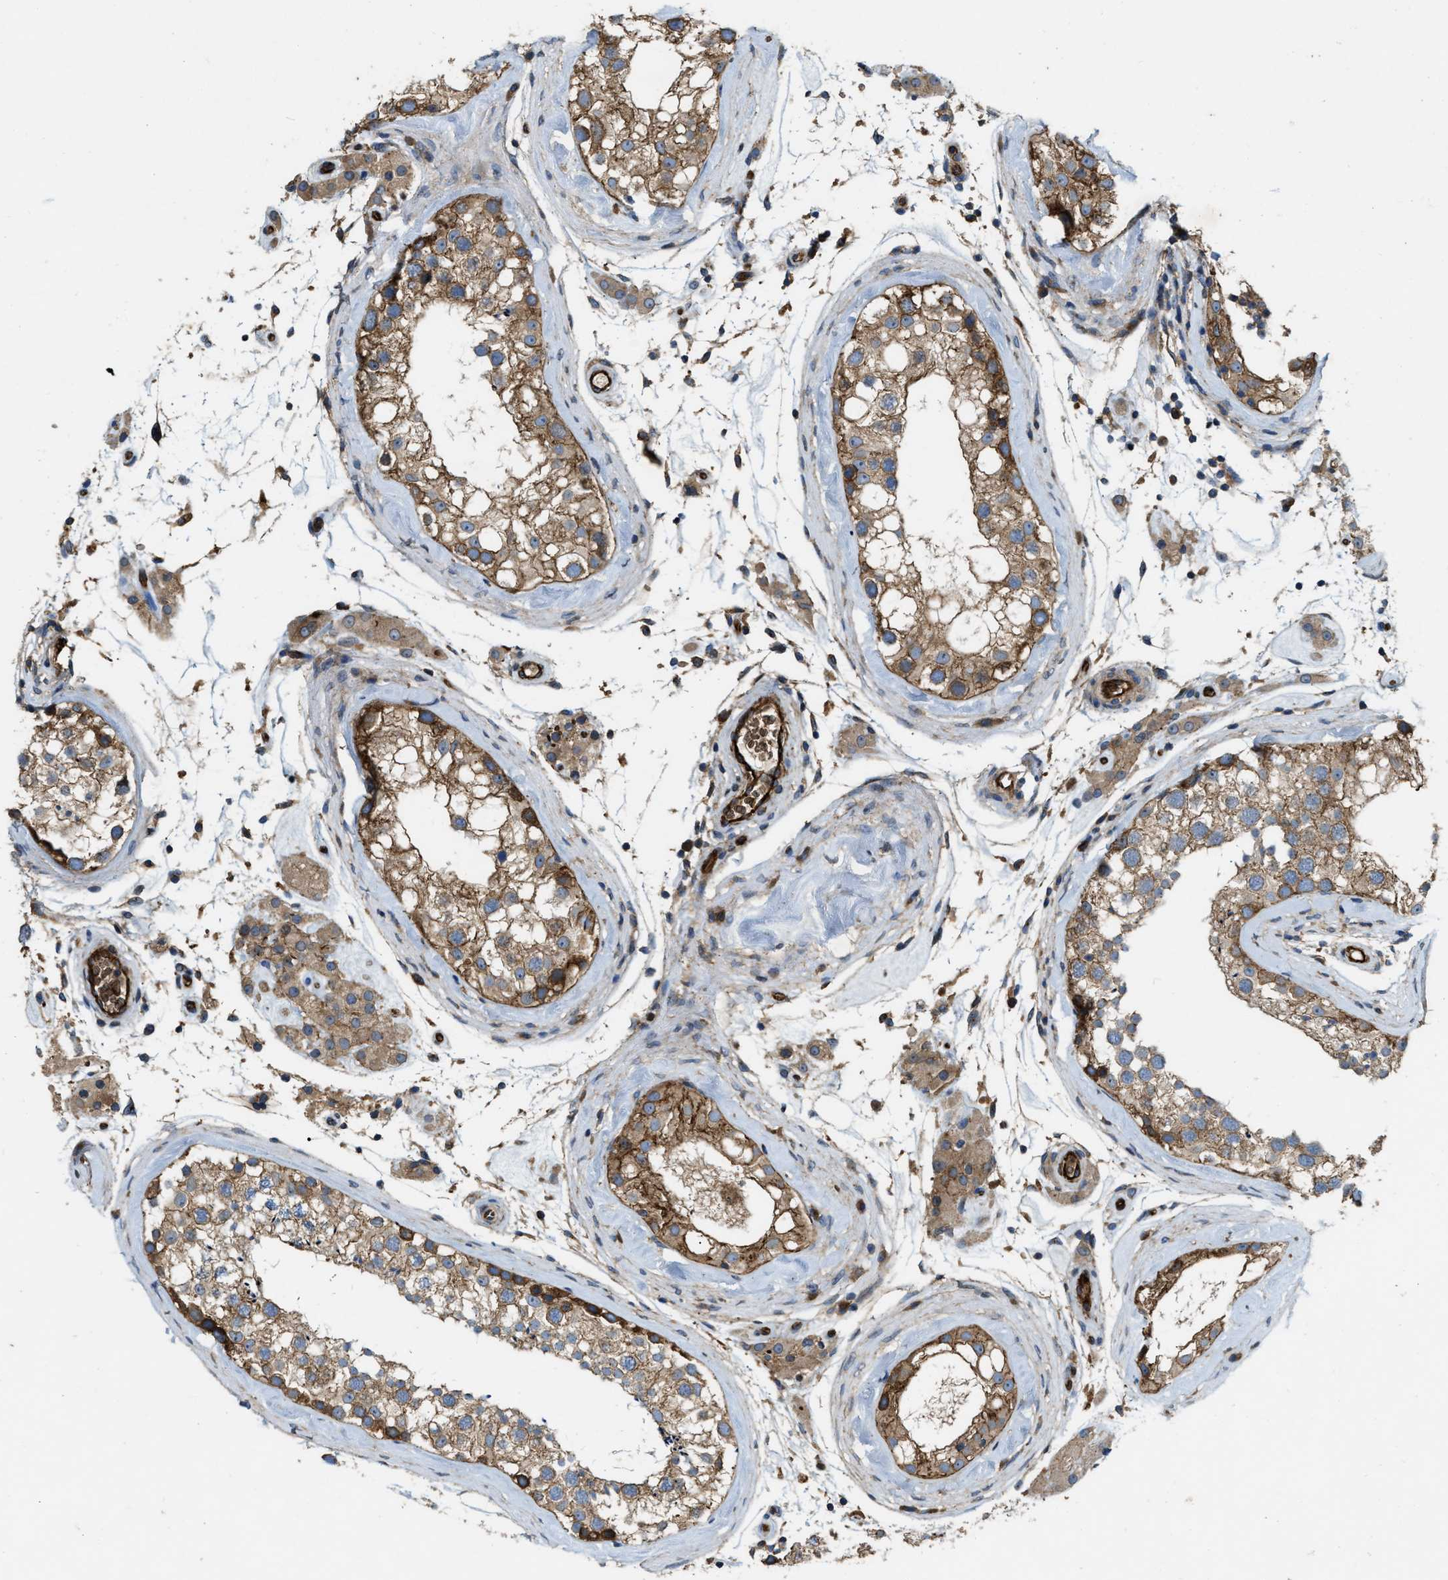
{"staining": {"intensity": "moderate", "quantity": ">75%", "location": "cytoplasmic/membranous"}, "tissue": "testis", "cell_type": "Cells in seminiferous ducts", "image_type": "normal", "snomed": [{"axis": "morphology", "description": "Normal tissue, NOS"}, {"axis": "topography", "description": "Testis"}], "caption": "Brown immunohistochemical staining in benign testis exhibits moderate cytoplasmic/membranous expression in about >75% of cells in seminiferous ducts.", "gene": "ERC1", "patient": {"sex": "male", "age": 46}}